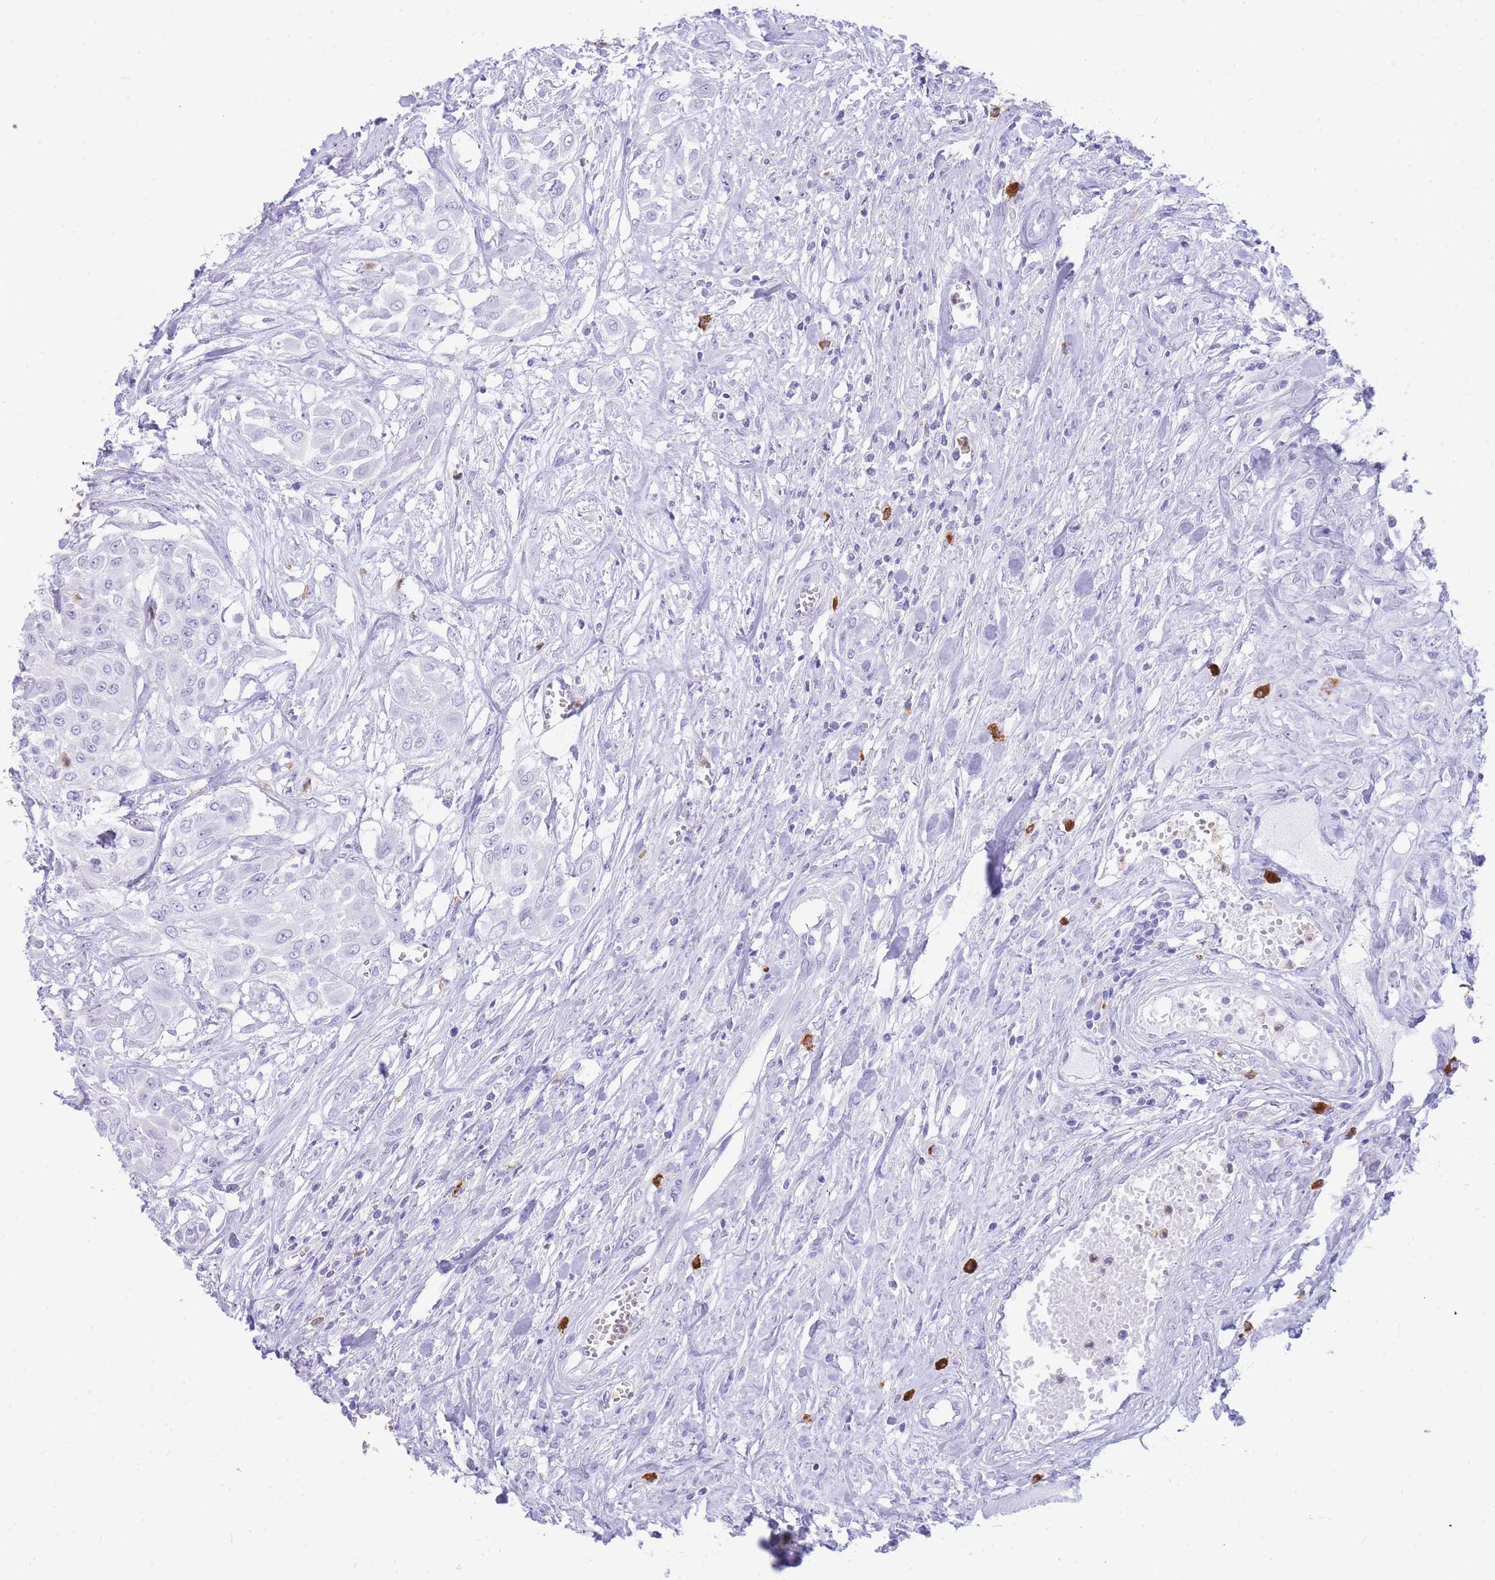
{"staining": {"intensity": "negative", "quantity": "none", "location": "none"}, "tissue": "urothelial cancer", "cell_type": "Tumor cells", "image_type": "cancer", "snomed": [{"axis": "morphology", "description": "Urothelial carcinoma, High grade"}, {"axis": "topography", "description": "Urinary bladder"}], "caption": "Immunohistochemistry (IHC) micrograph of human high-grade urothelial carcinoma stained for a protein (brown), which exhibits no positivity in tumor cells.", "gene": "HERC1", "patient": {"sex": "male", "age": 57}}